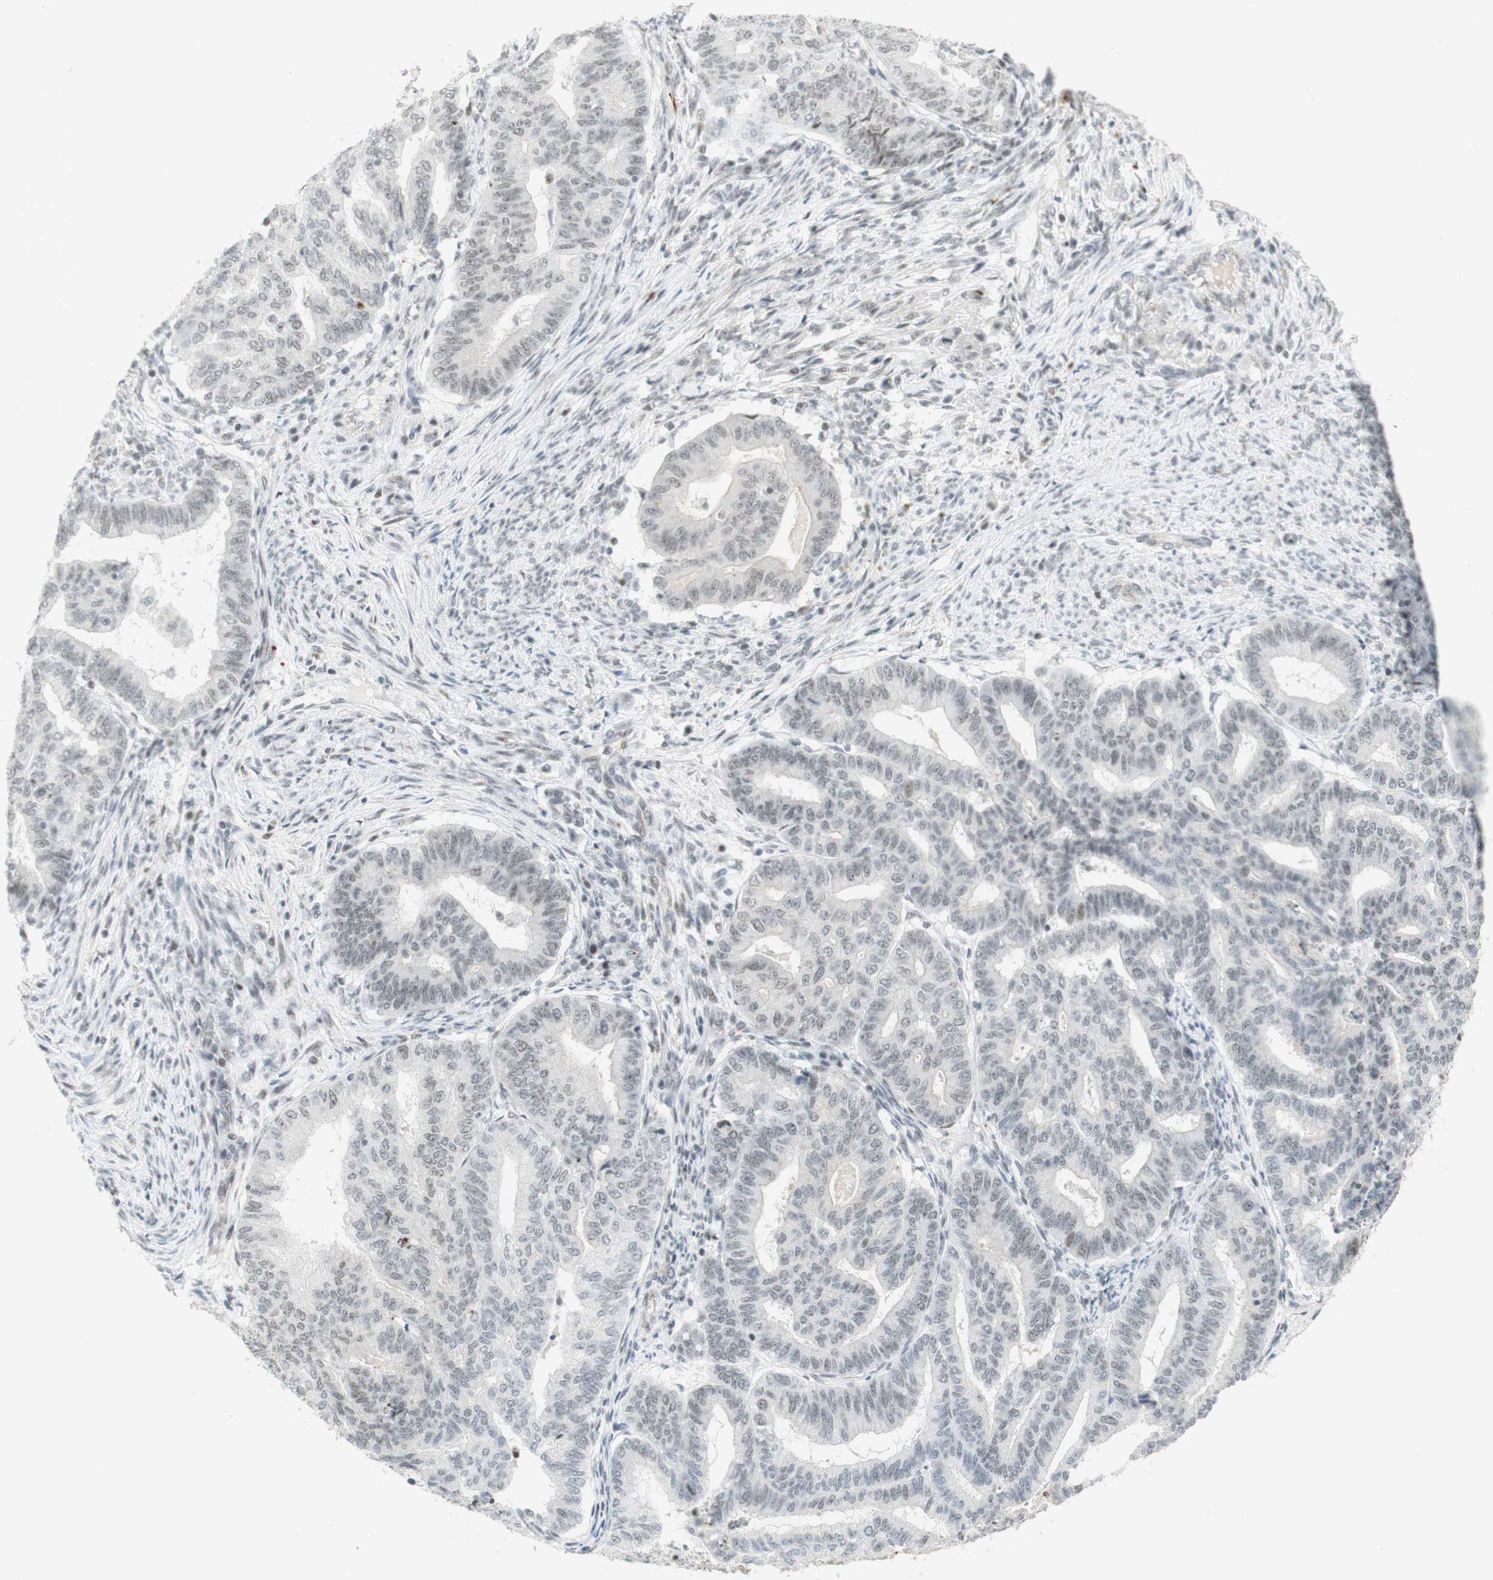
{"staining": {"intensity": "moderate", "quantity": "25%-75%", "location": "nuclear"}, "tissue": "endometrial cancer", "cell_type": "Tumor cells", "image_type": "cancer", "snomed": [{"axis": "morphology", "description": "Adenocarcinoma, NOS"}, {"axis": "topography", "description": "Endometrium"}], "caption": "A high-resolution micrograph shows immunohistochemistry staining of adenocarcinoma (endometrial), which shows moderate nuclear staining in about 25%-75% of tumor cells.", "gene": "IRF1", "patient": {"sex": "female", "age": 79}}